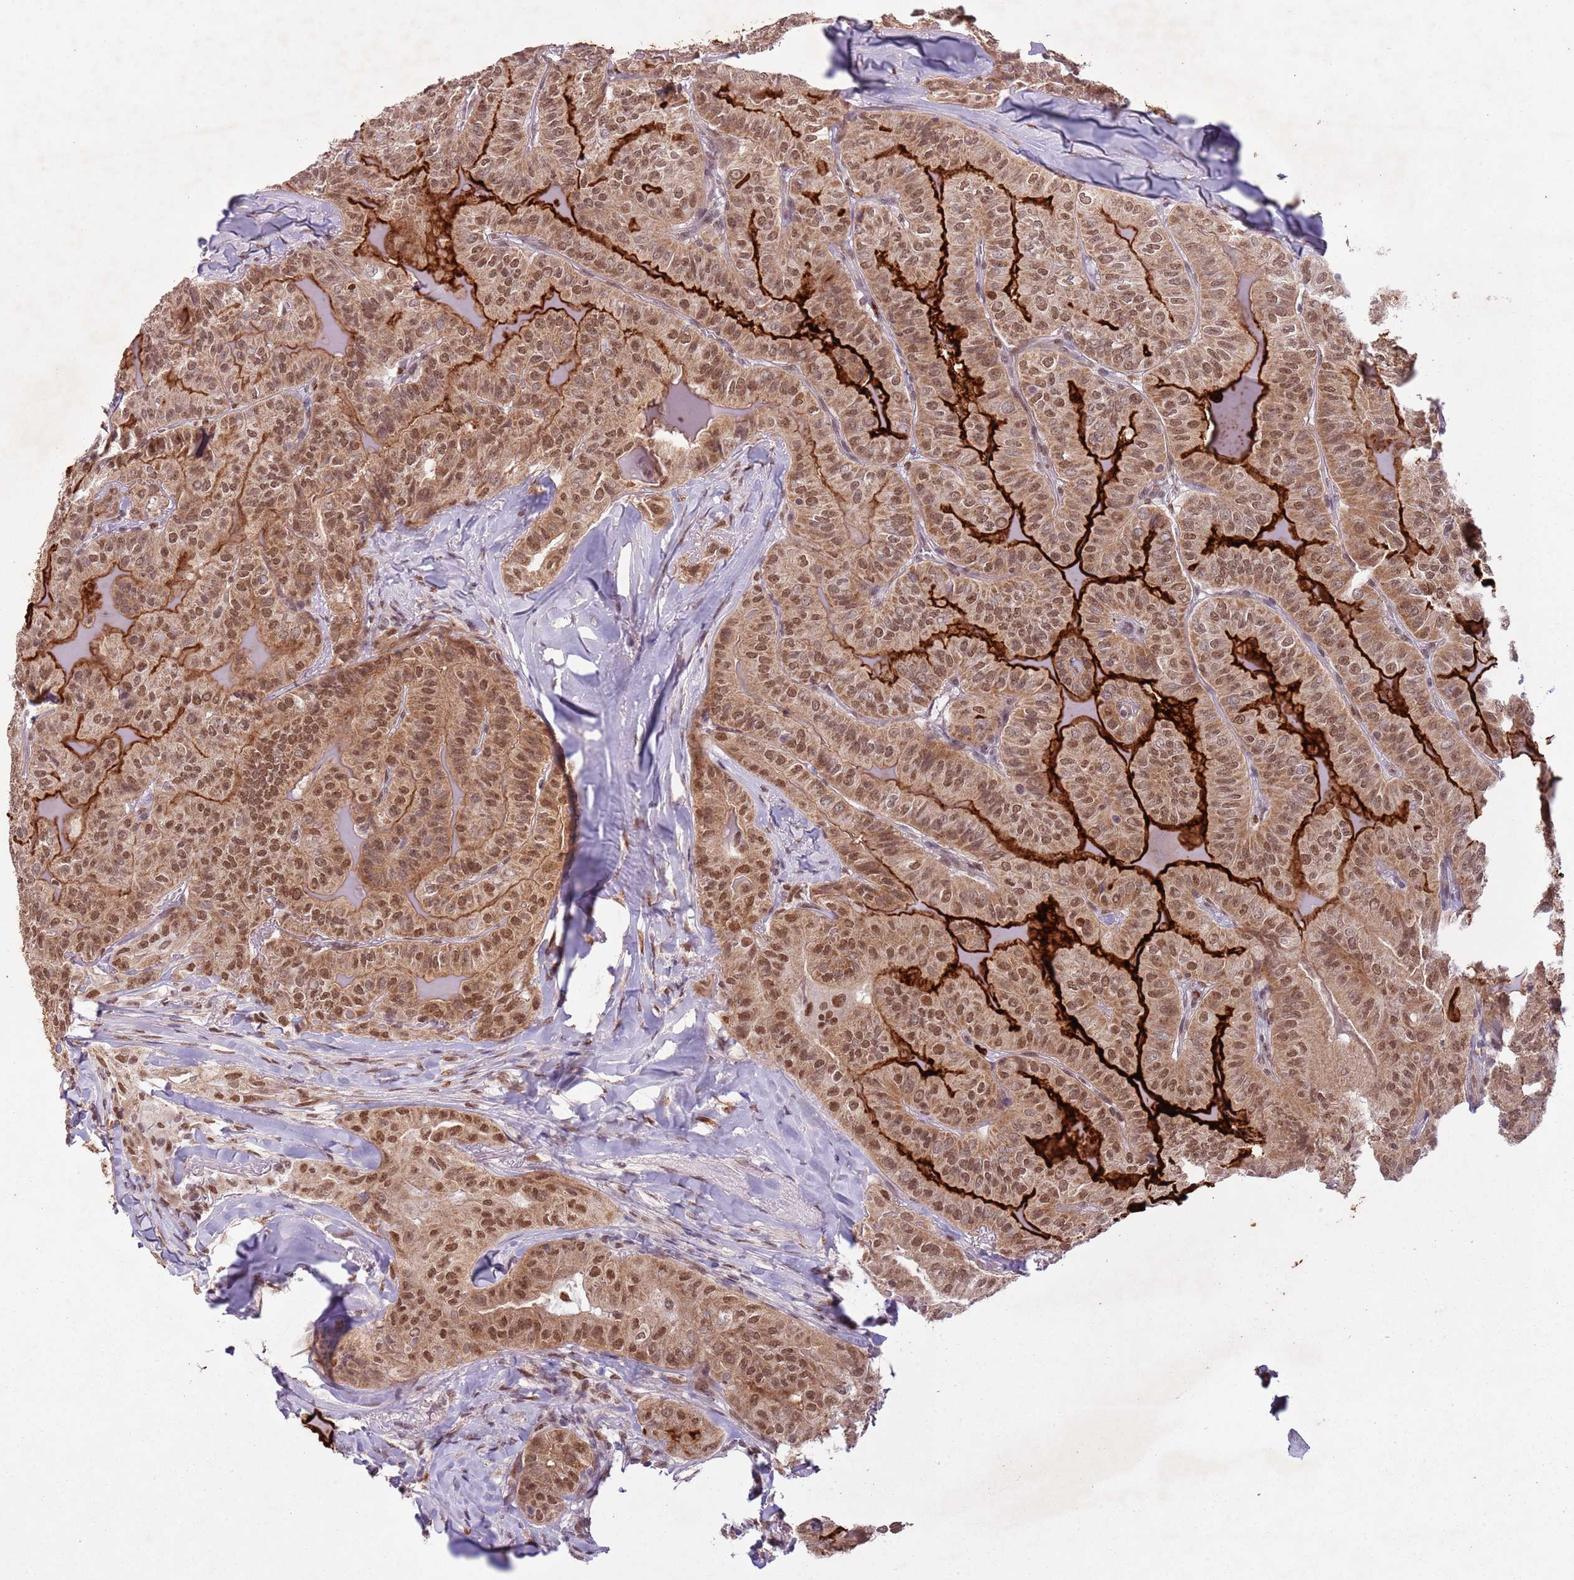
{"staining": {"intensity": "strong", "quantity": ">75%", "location": "cytoplasmic/membranous,nuclear"}, "tissue": "thyroid cancer", "cell_type": "Tumor cells", "image_type": "cancer", "snomed": [{"axis": "morphology", "description": "Papillary adenocarcinoma, NOS"}, {"axis": "topography", "description": "Thyroid gland"}], "caption": "Thyroid cancer tissue reveals strong cytoplasmic/membranous and nuclear expression in about >75% of tumor cells, visualized by immunohistochemistry.", "gene": "FAM120AOS", "patient": {"sex": "female", "age": 68}}